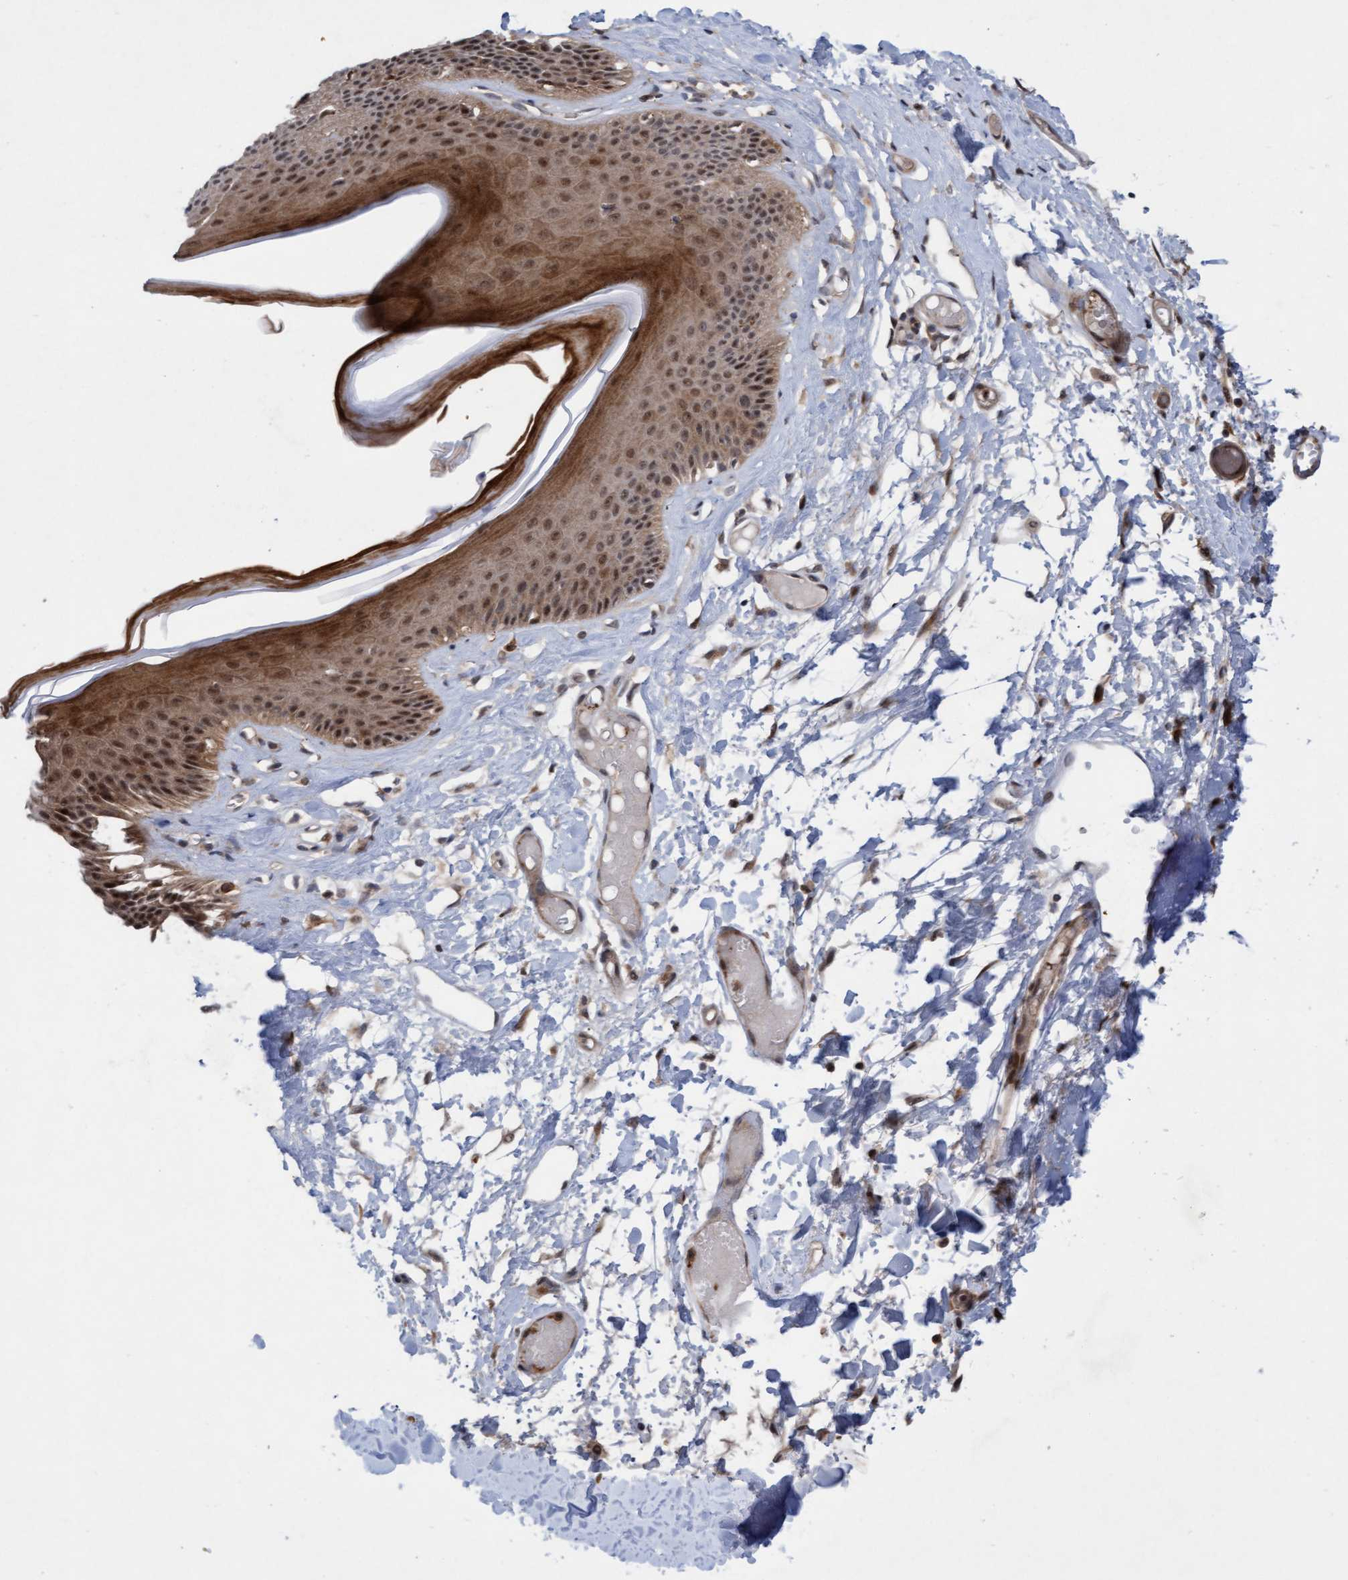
{"staining": {"intensity": "moderate", "quantity": "25%-75%", "location": "cytoplasmic/membranous,nuclear"}, "tissue": "skin", "cell_type": "Epidermal cells", "image_type": "normal", "snomed": [{"axis": "morphology", "description": "Normal tissue, NOS"}, {"axis": "topography", "description": "Vulva"}], "caption": "A brown stain highlights moderate cytoplasmic/membranous,nuclear positivity of a protein in epidermal cells of benign human skin. (IHC, brightfield microscopy, high magnification).", "gene": "RAP1GAP2", "patient": {"sex": "female", "age": 73}}